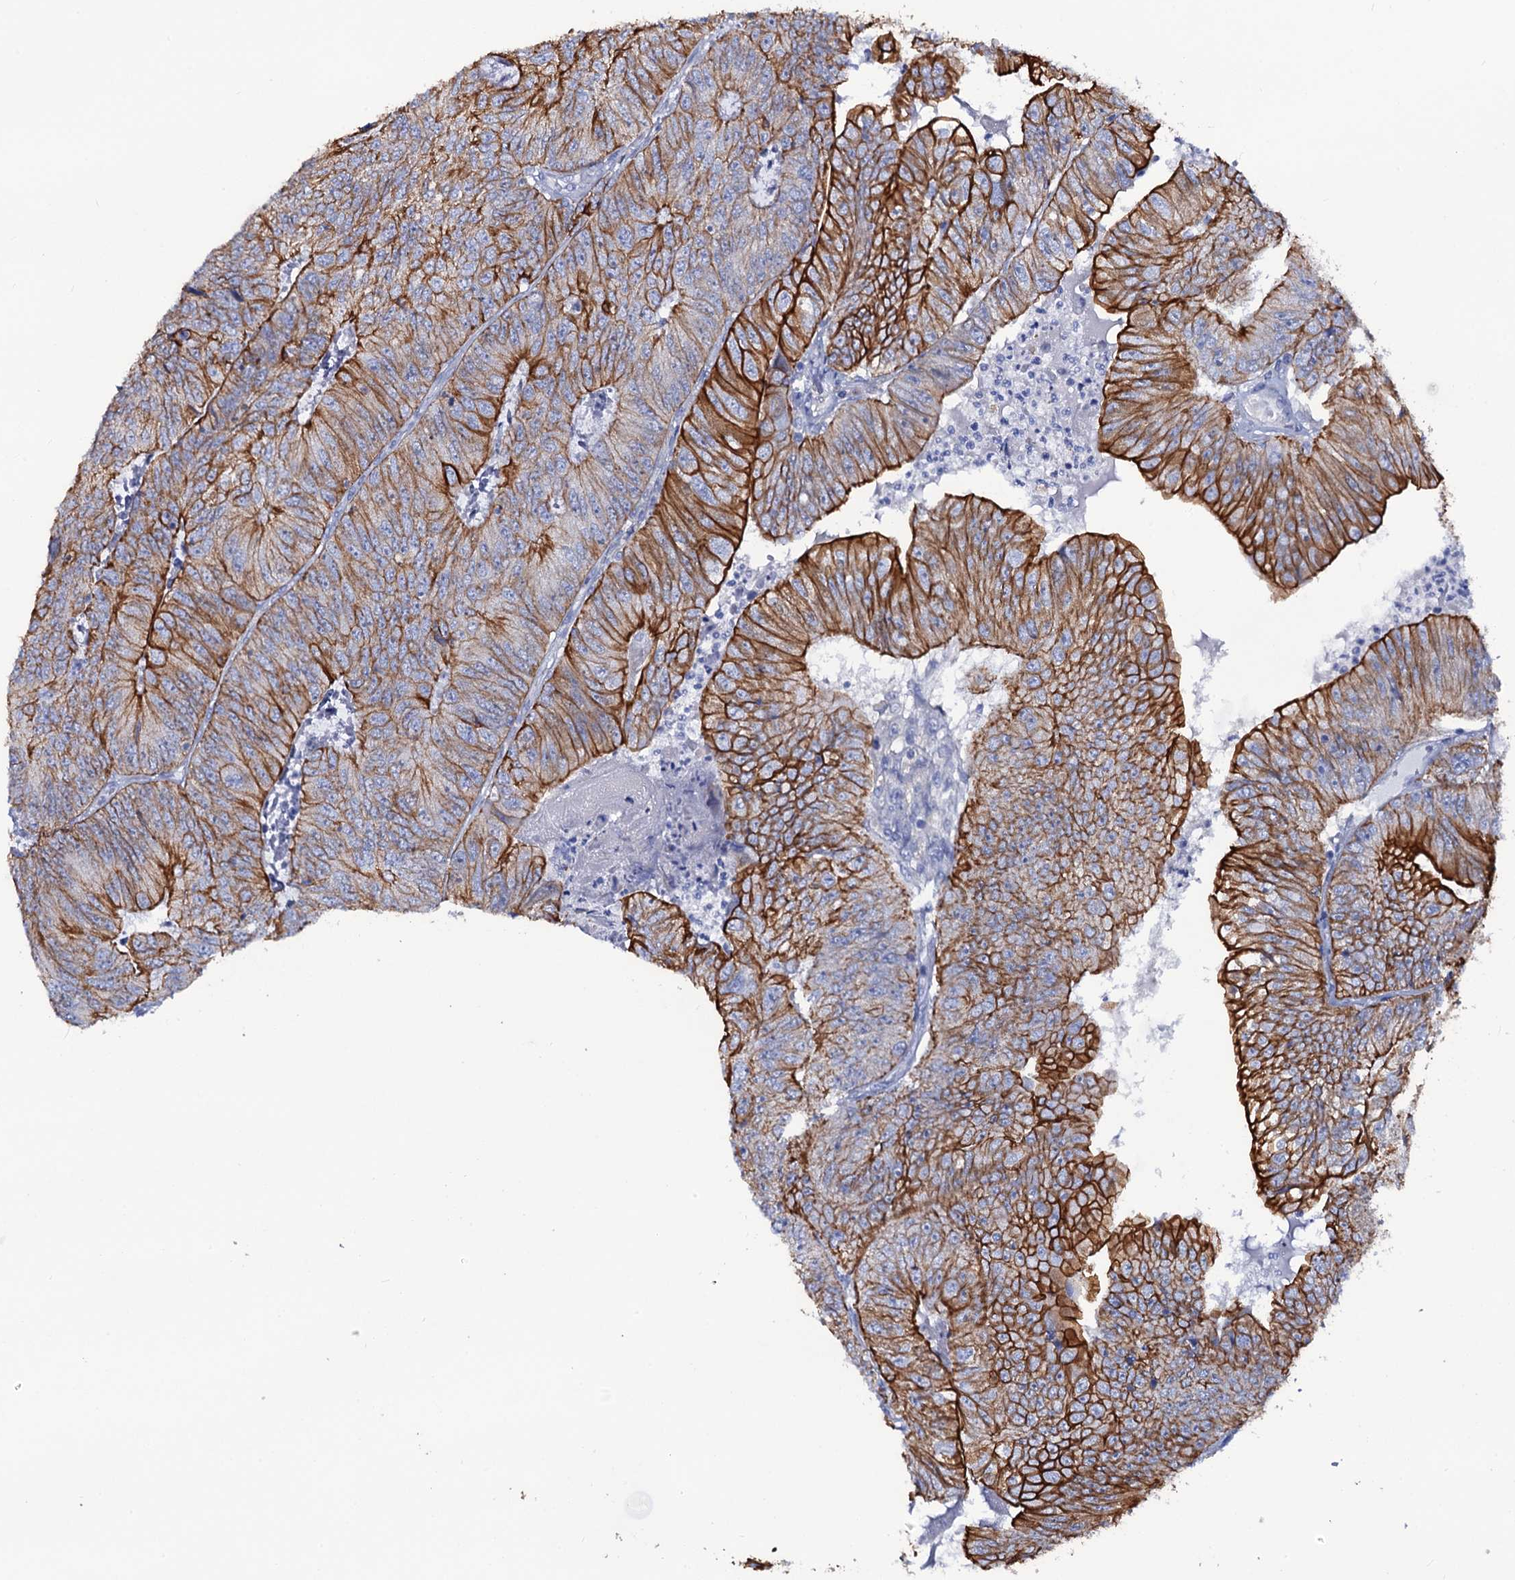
{"staining": {"intensity": "strong", "quantity": ">75%", "location": "cytoplasmic/membranous"}, "tissue": "colorectal cancer", "cell_type": "Tumor cells", "image_type": "cancer", "snomed": [{"axis": "morphology", "description": "Adenocarcinoma, NOS"}, {"axis": "topography", "description": "Colon"}], "caption": "A high-resolution image shows IHC staining of adenocarcinoma (colorectal), which exhibits strong cytoplasmic/membranous positivity in about >75% of tumor cells. (IHC, brightfield microscopy, high magnification).", "gene": "RAB3IP", "patient": {"sex": "female", "age": 67}}